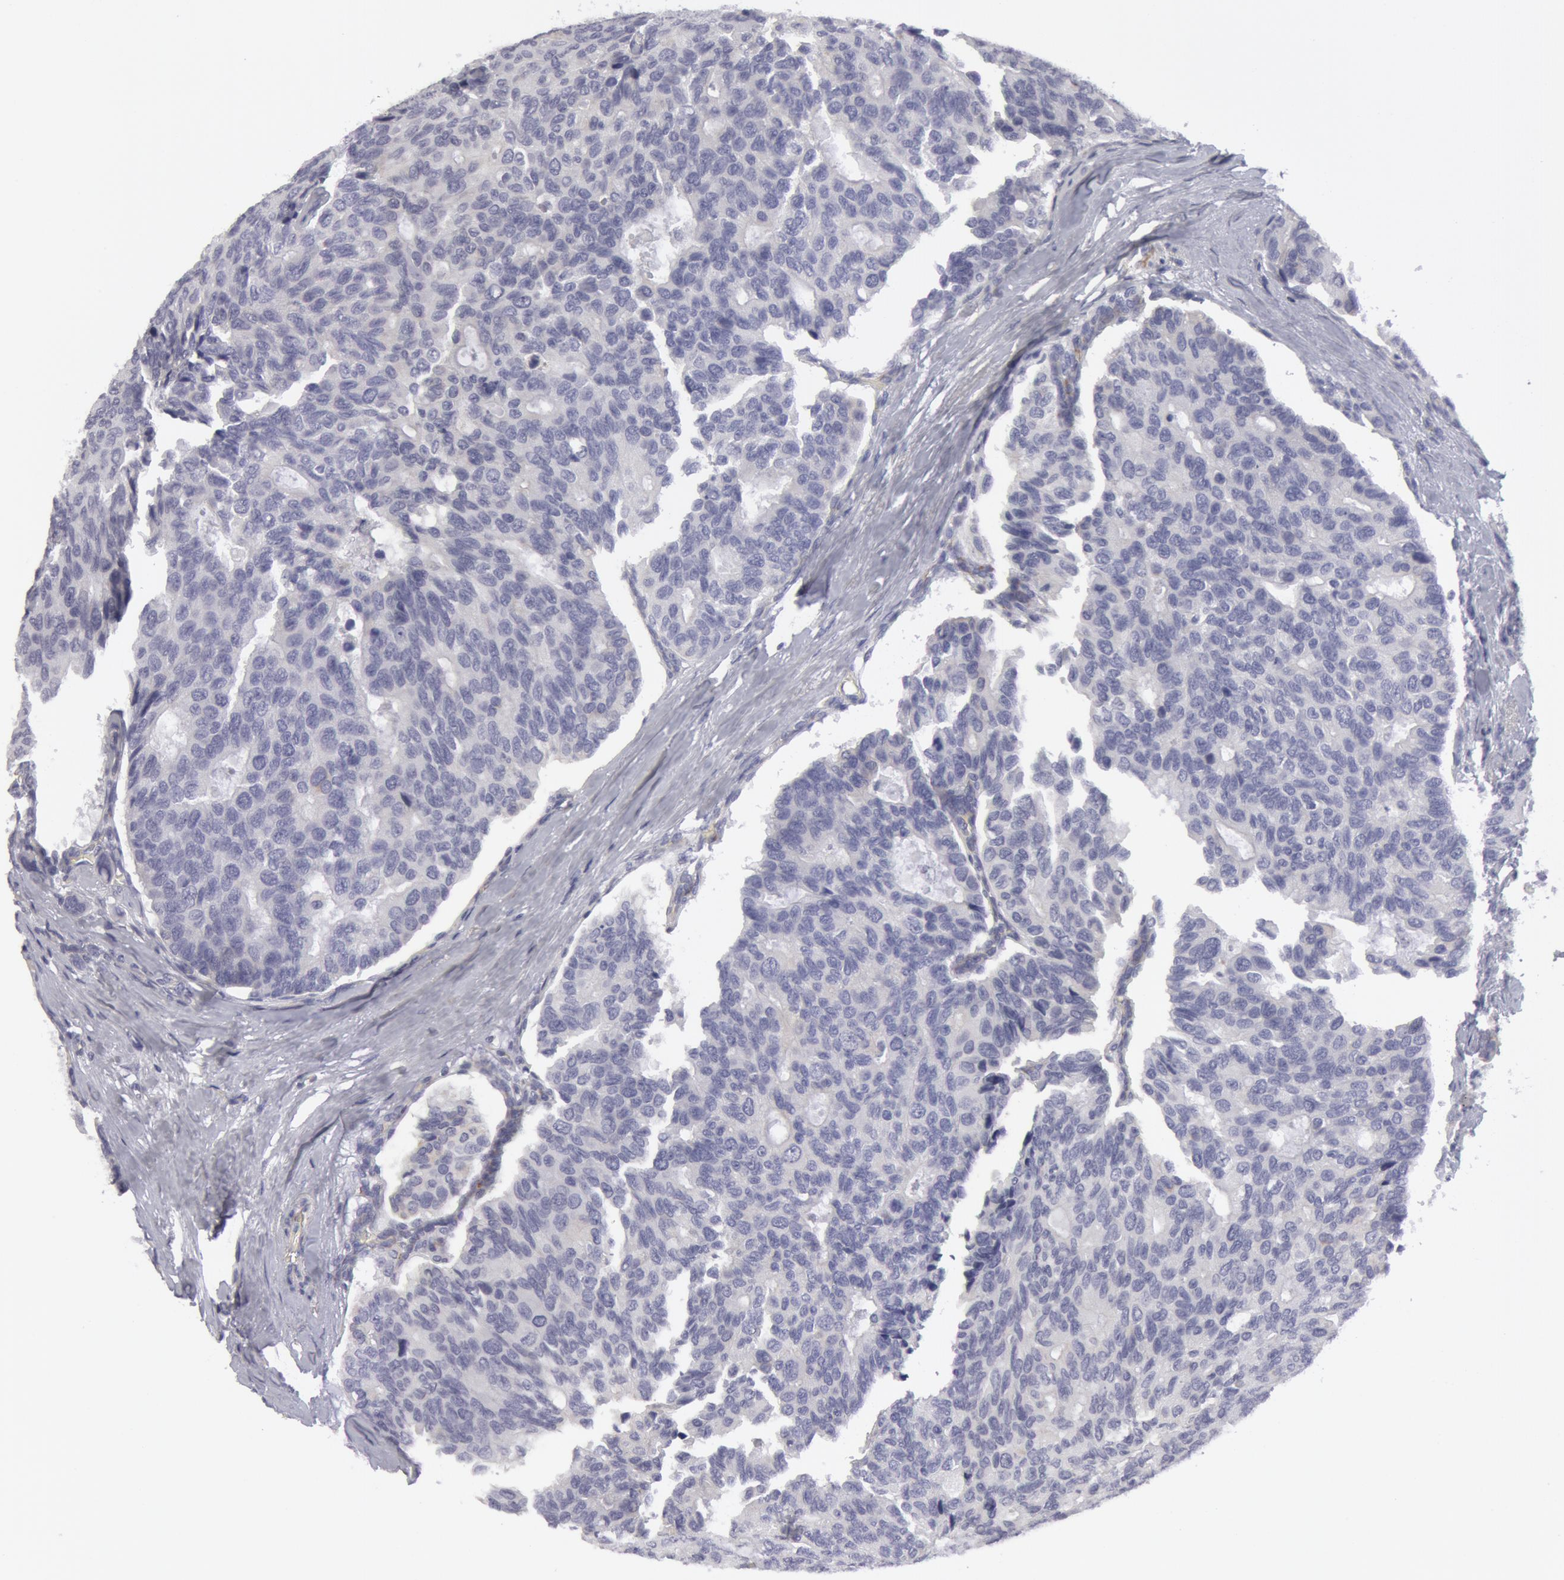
{"staining": {"intensity": "negative", "quantity": "none", "location": "none"}, "tissue": "breast cancer", "cell_type": "Tumor cells", "image_type": "cancer", "snomed": [{"axis": "morphology", "description": "Duct carcinoma"}, {"axis": "topography", "description": "Breast"}], "caption": "There is no significant positivity in tumor cells of breast cancer (intraductal carcinoma).", "gene": "SMC1B", "patient": {"sex": "female", "age": 69}}